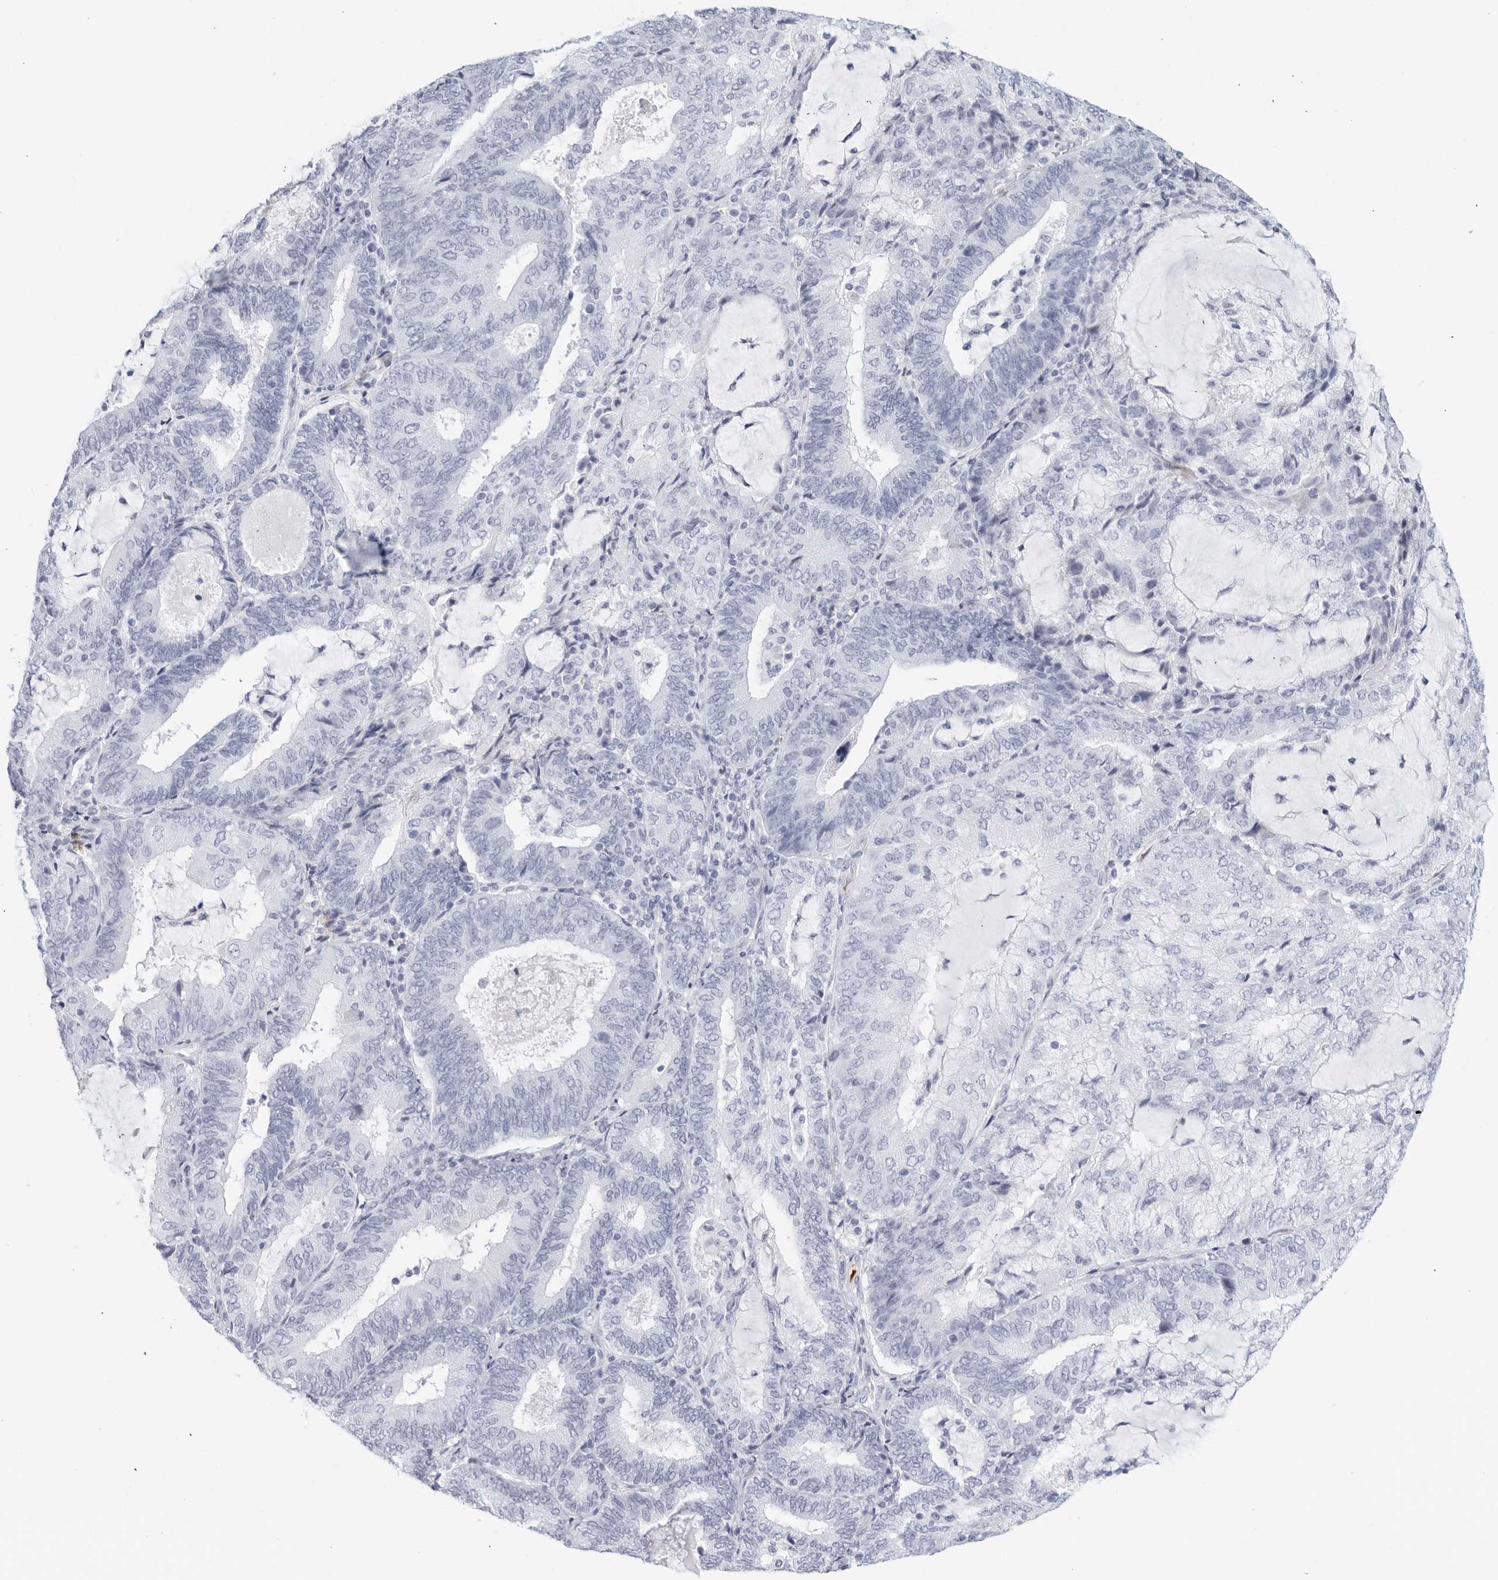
{"staining": {"intensity": "negative", "quantity": "none", "location": "none"}, "tissue": "endometrial cancer", "cell_type": "Tumor cells", "image_type": "cancer", "snomed": [{"axis": "morphology", "description": "Adenocarcinoma, NOS"}, {"axis": "topography", "description": "Endometrium"}], "caption": "Protein analysis of adenocarcinoma (endometrial) shows no significant positivity in tumor cells.", "gene": "FGG", "patient": {"sex": "female", "age": 81}}